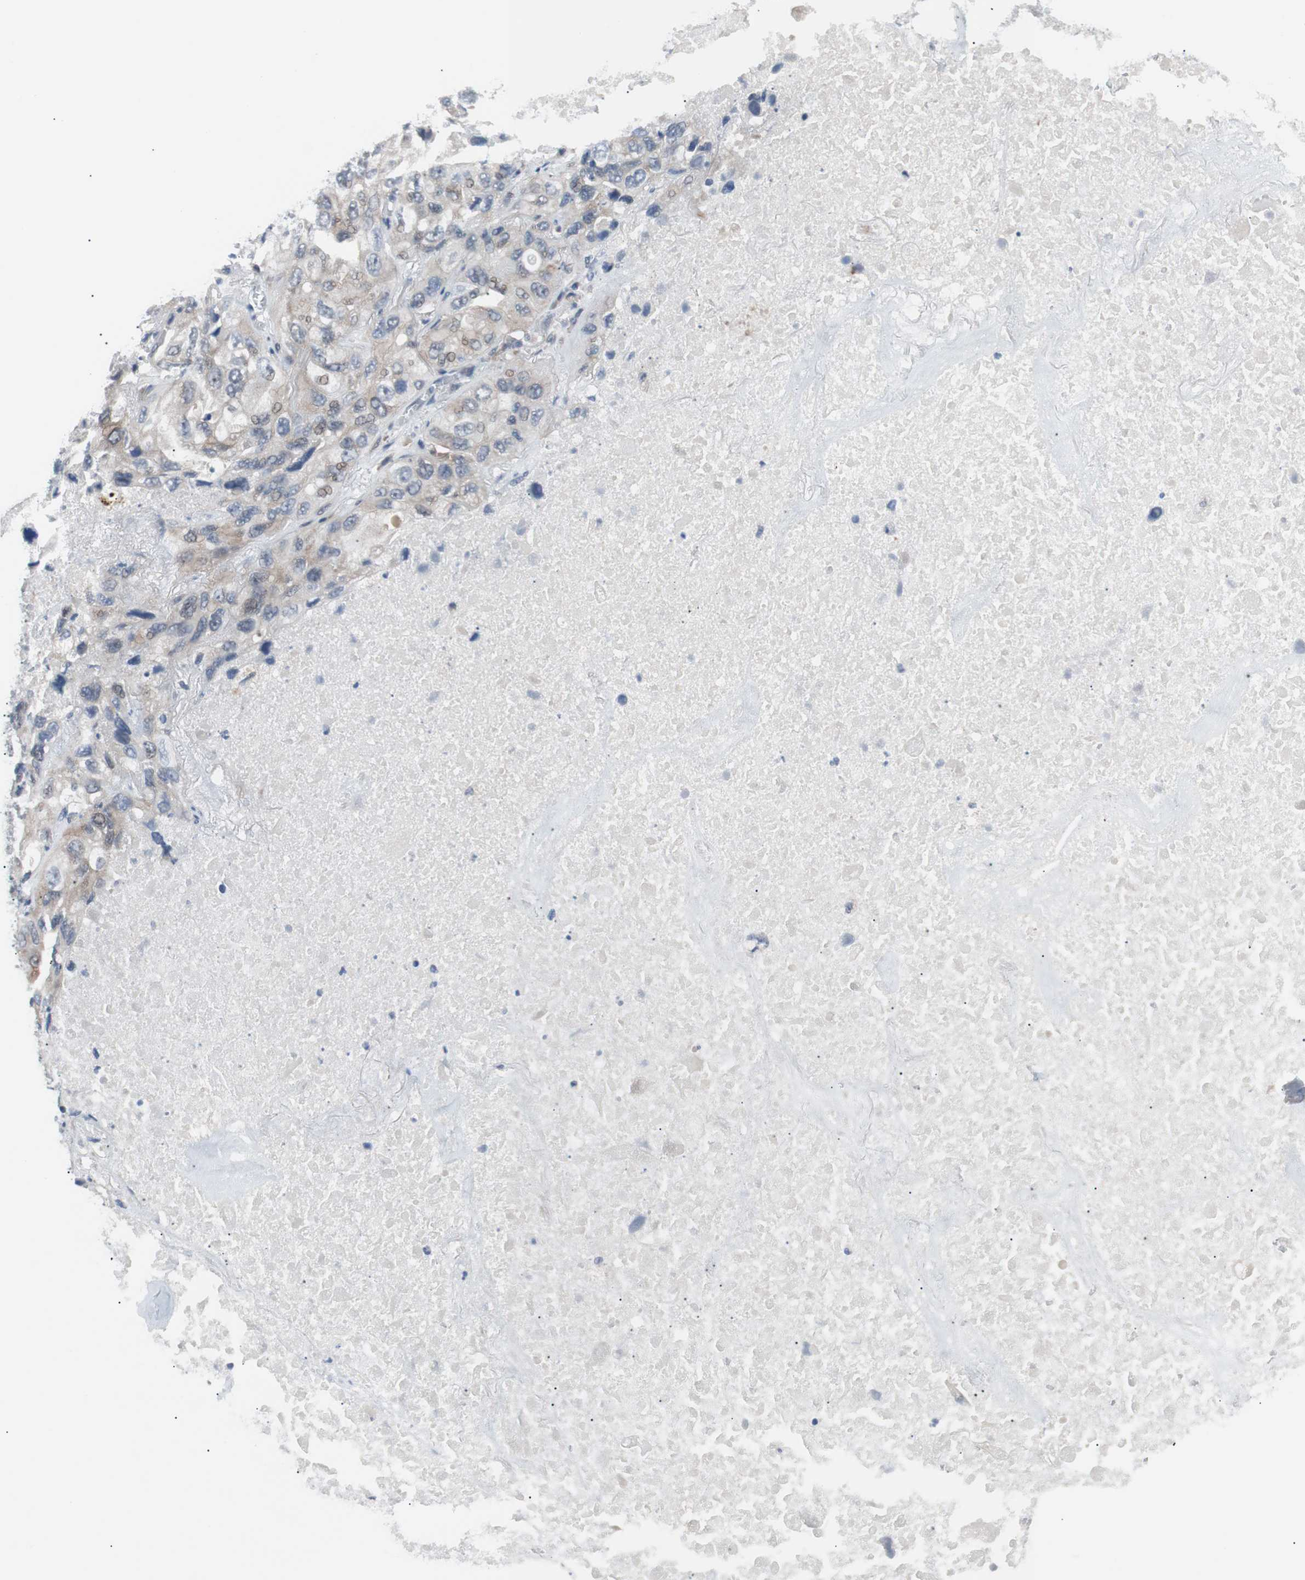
{"staining": {"intensity": "weak", "quantity": "25%-75%", "location": "cytoplasmic/membranous,nuclear"}, "tissue": "lung cancer", "cell_type": "Tumor cells", "image_type": "cancer", "snomed": [{"axis": "morphology", "description": "Squamous cell carcinoma, NOS"}, {"axis": "topography", "description": "Lung"}], "caption": "Human lung cancer stained for a protein (brown) demonstrates weak cytoplasmic/membranous and nuclear positive expression in about 25%-75% of tumor cells.", "gene": "MAP2K4", "patient": {"sex": "female", "age": 73}}